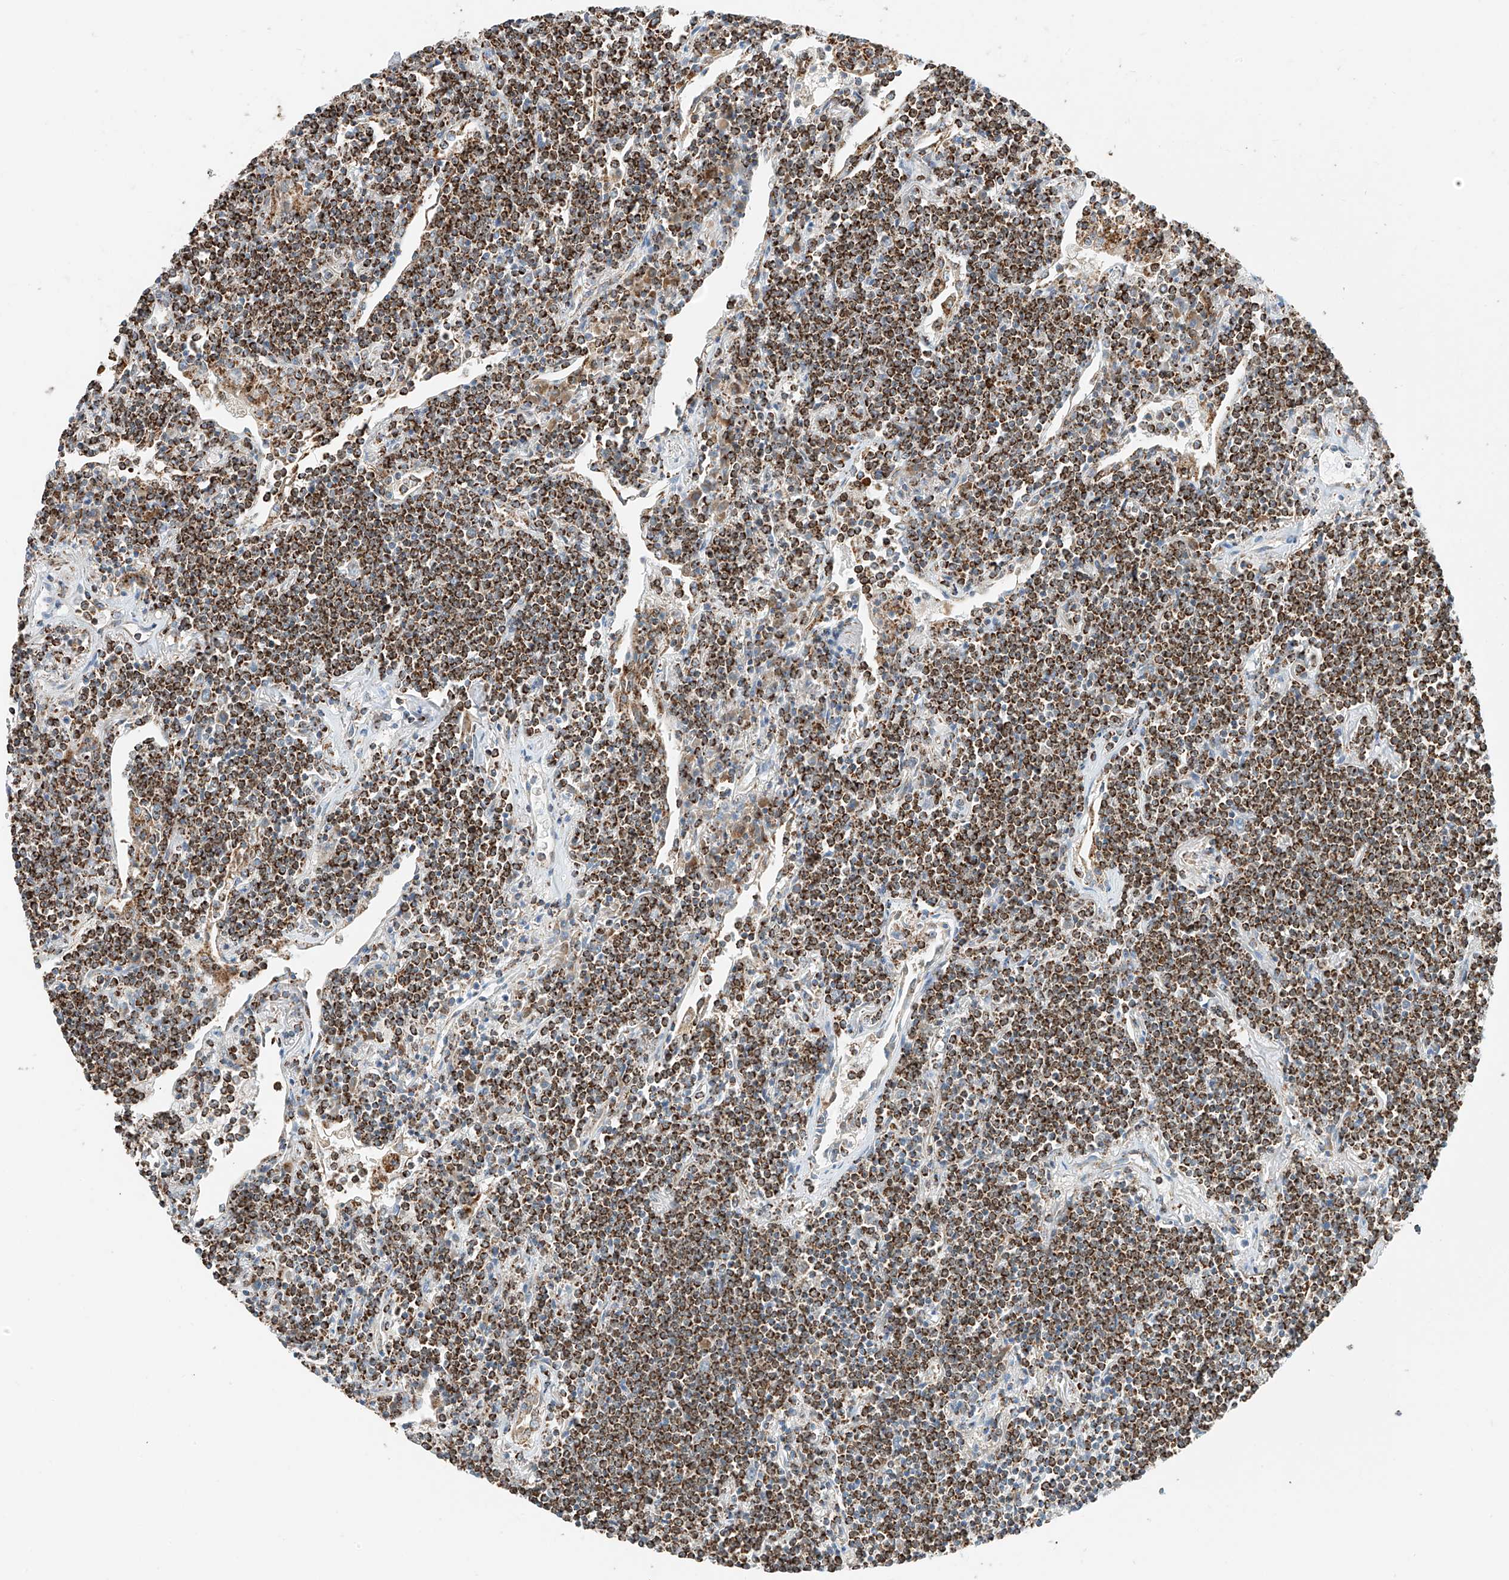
{"staining": {"intensity": "strong", "quantity": ">75%", "location": "cytoplasmic/membranous"}, "tissue": "lymphoma", "cell_type": "Tumor cells", "image_type": "cancer", "snomed": [{"axis": "morphology", "description": "Malignant lymphoma, non-Hodgkin's type, Low grade"}, {"axis": "topography", "description": "Lung"}], "caption": "Strong cytoplasmic/membranous positivity for a protein is present in approximately >75% of tumor cells of lymphoma using immunohistochemistry (IHC).", "gene": "PPA2", "patient": {"sex": "female", "age": 71}}